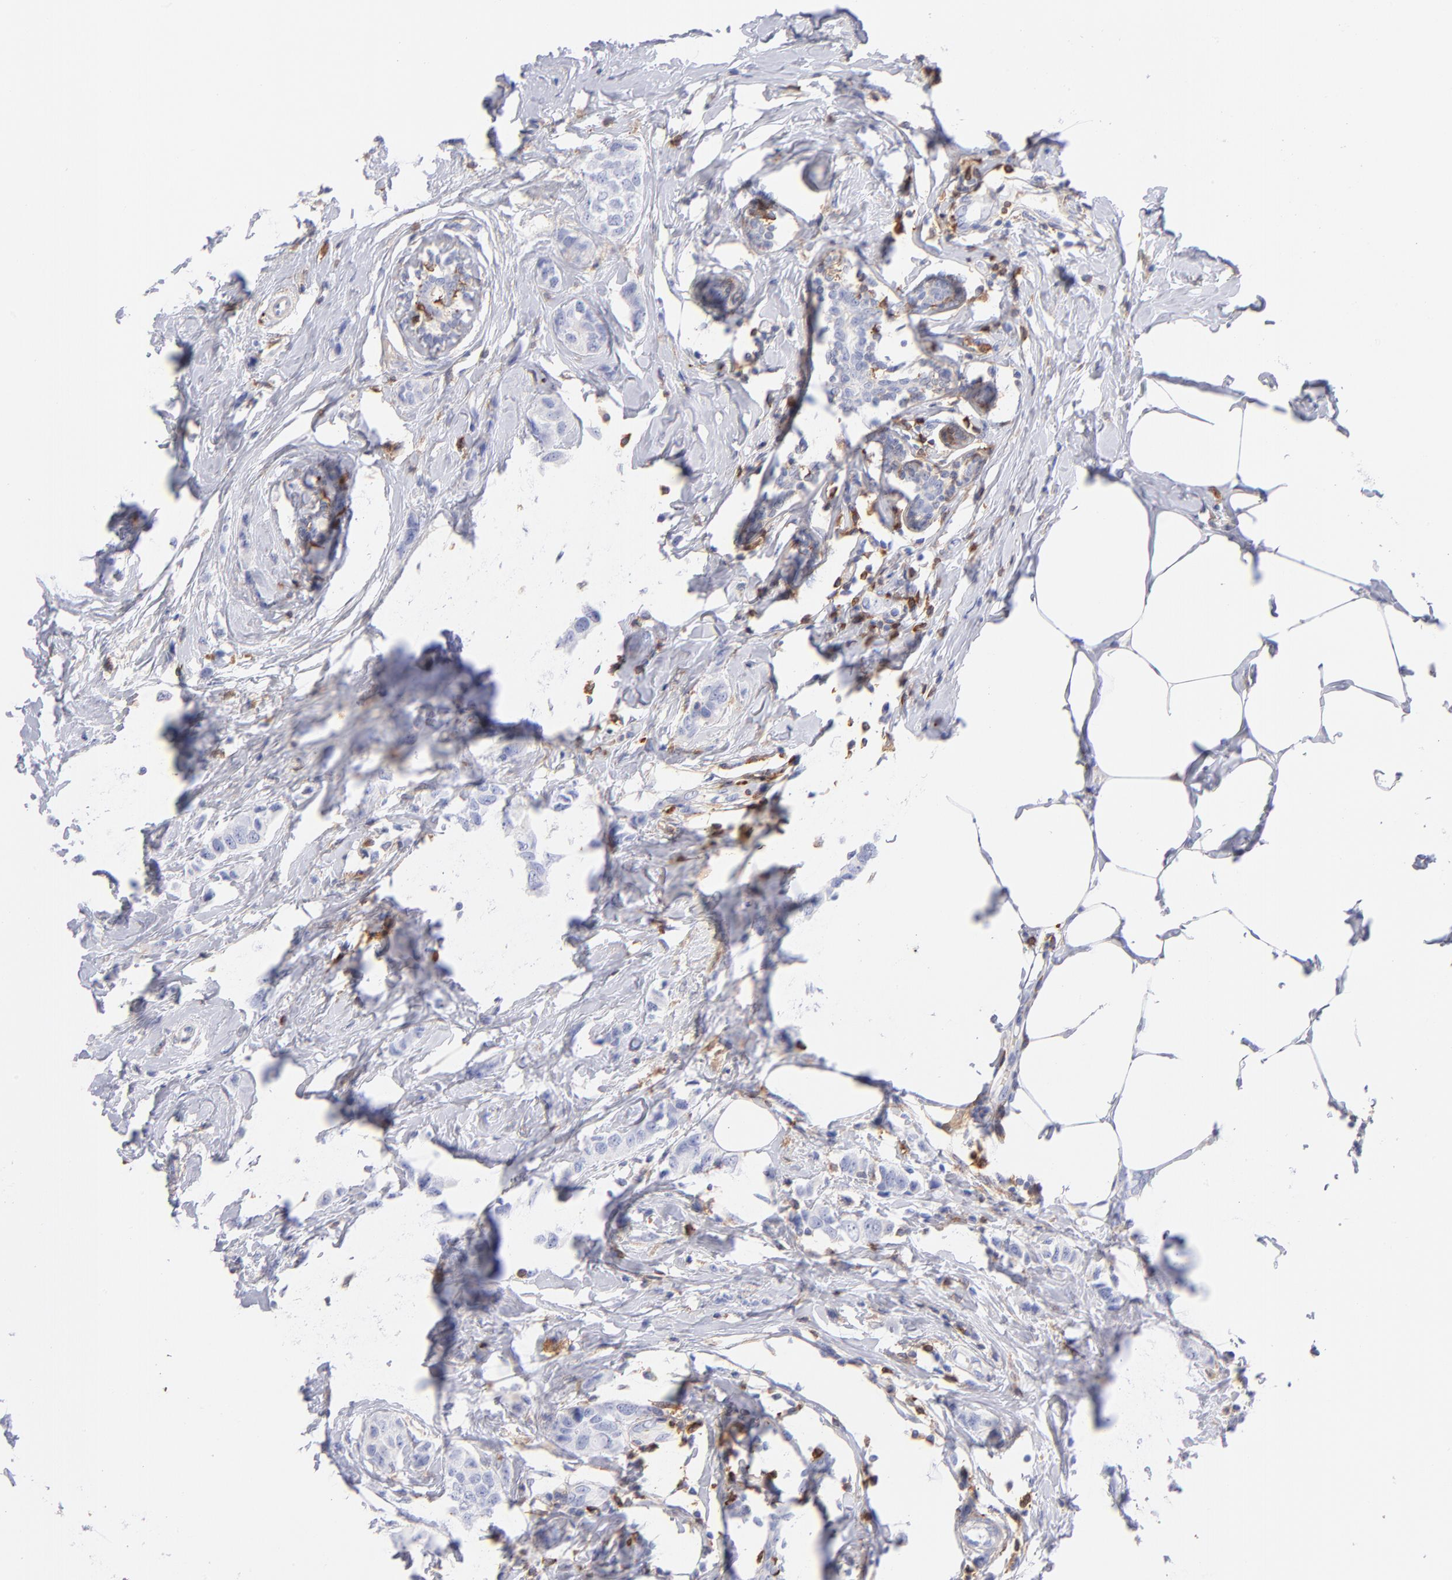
{"staining": {"intensity": "negative", "quantity": "none", "location": "none"}, "tissue": "breast cancer", "cell_type": "Tumor cells", "image_type": "cancer", "snomed": [{"axis": "morphology", "description": "Normal tissue, NOS"}, {"axis": "morphology", "description": "Duct carcinoma"}, {"axis": "topography", "description": "Breast"}], "caption": "Intraductal carcinoma (breast) was stained to show a protein in brown. There is no significant expression in tumor cells.", "gene": "PRKCA", "patient": {"sex": "female", "age": 50}}